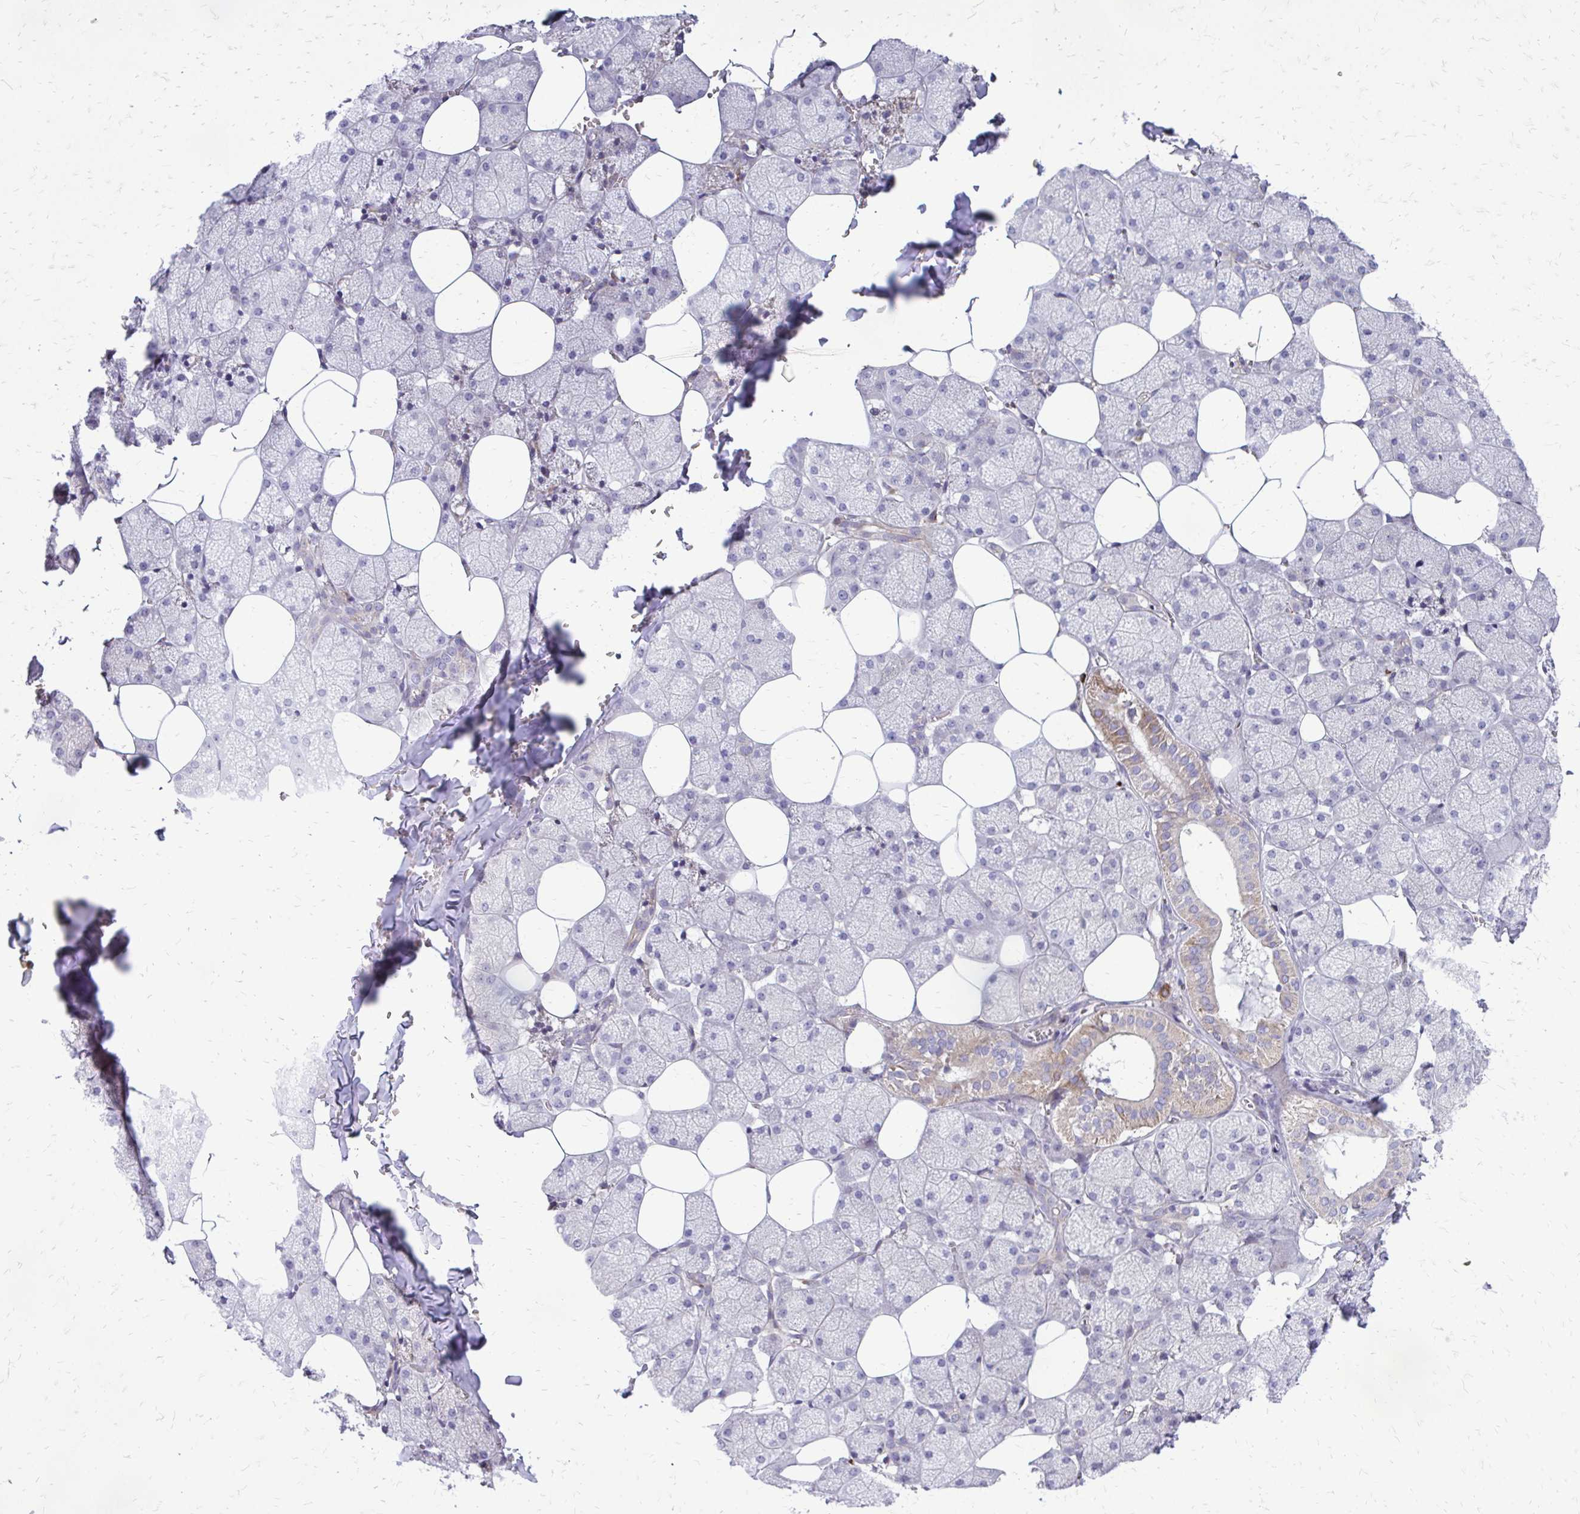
{"staining": {"intensity": "strong", "quantity": "<25%", "location": "cytoplasmic/membranous"}, "tissue": "salivary gland", "cell_type": "Glandular cells", "image_type": "normal", "snomed": [{"axis": "morphology", "description": "Normal tissue, NOS"}, {"axis": "topography", "description": "Salivary gland"}, {"axis": "topography", "description": "Peripheral nerve tissue"}], "caption": "Salivary gland stained for a protein (brown) reveals strong cytoplasmic/membranous positive expression in about <25% of glandular cells.", "gene": "FUNDC2", "patient": {"sex": "male", "age": 38}}